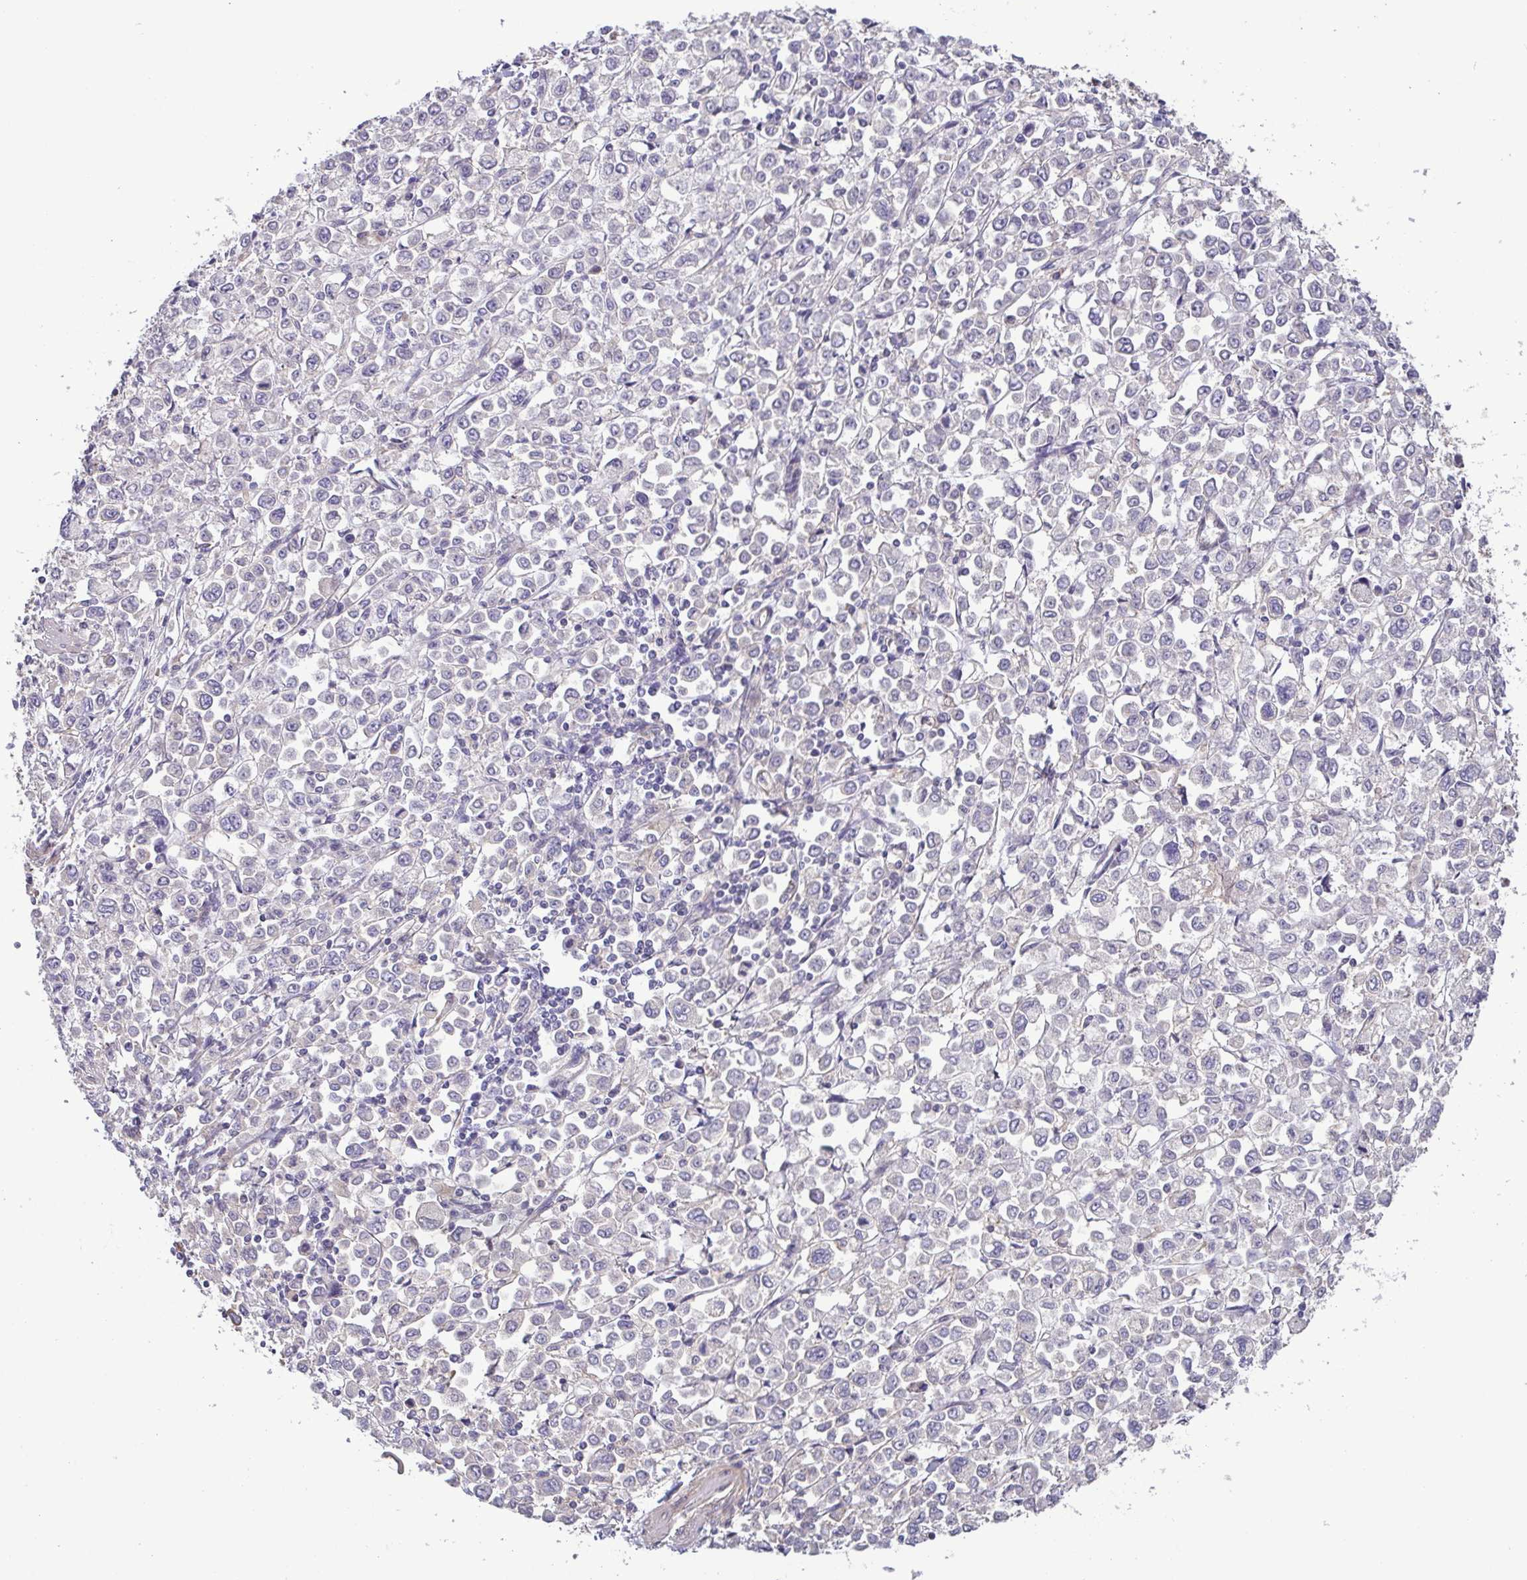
{"staining": {"intensity": "moderate", "quantity": "25%-75%", "location": "cytoplasmic/membranous"}, "tissue": "stomach cancer", "cell_type": "Tumor cells", "image_type": "cancer", "snomed": [{"axis": "morphology", "description": "Adenocarcinoma, NOS"}, {"axis": "topography", "description": "Stomach, upper"}], "caption": "The histopathology image exhibits staining of stomach cancer, revealing moderate cytoplasmic/membranous protein positivity (brown color) within tumor cells. Ihc stains the protein of interest in brown and the nuclei are stained blue.", "gene": "LMF2", "patient": {"sex": "male", "age": 70}}